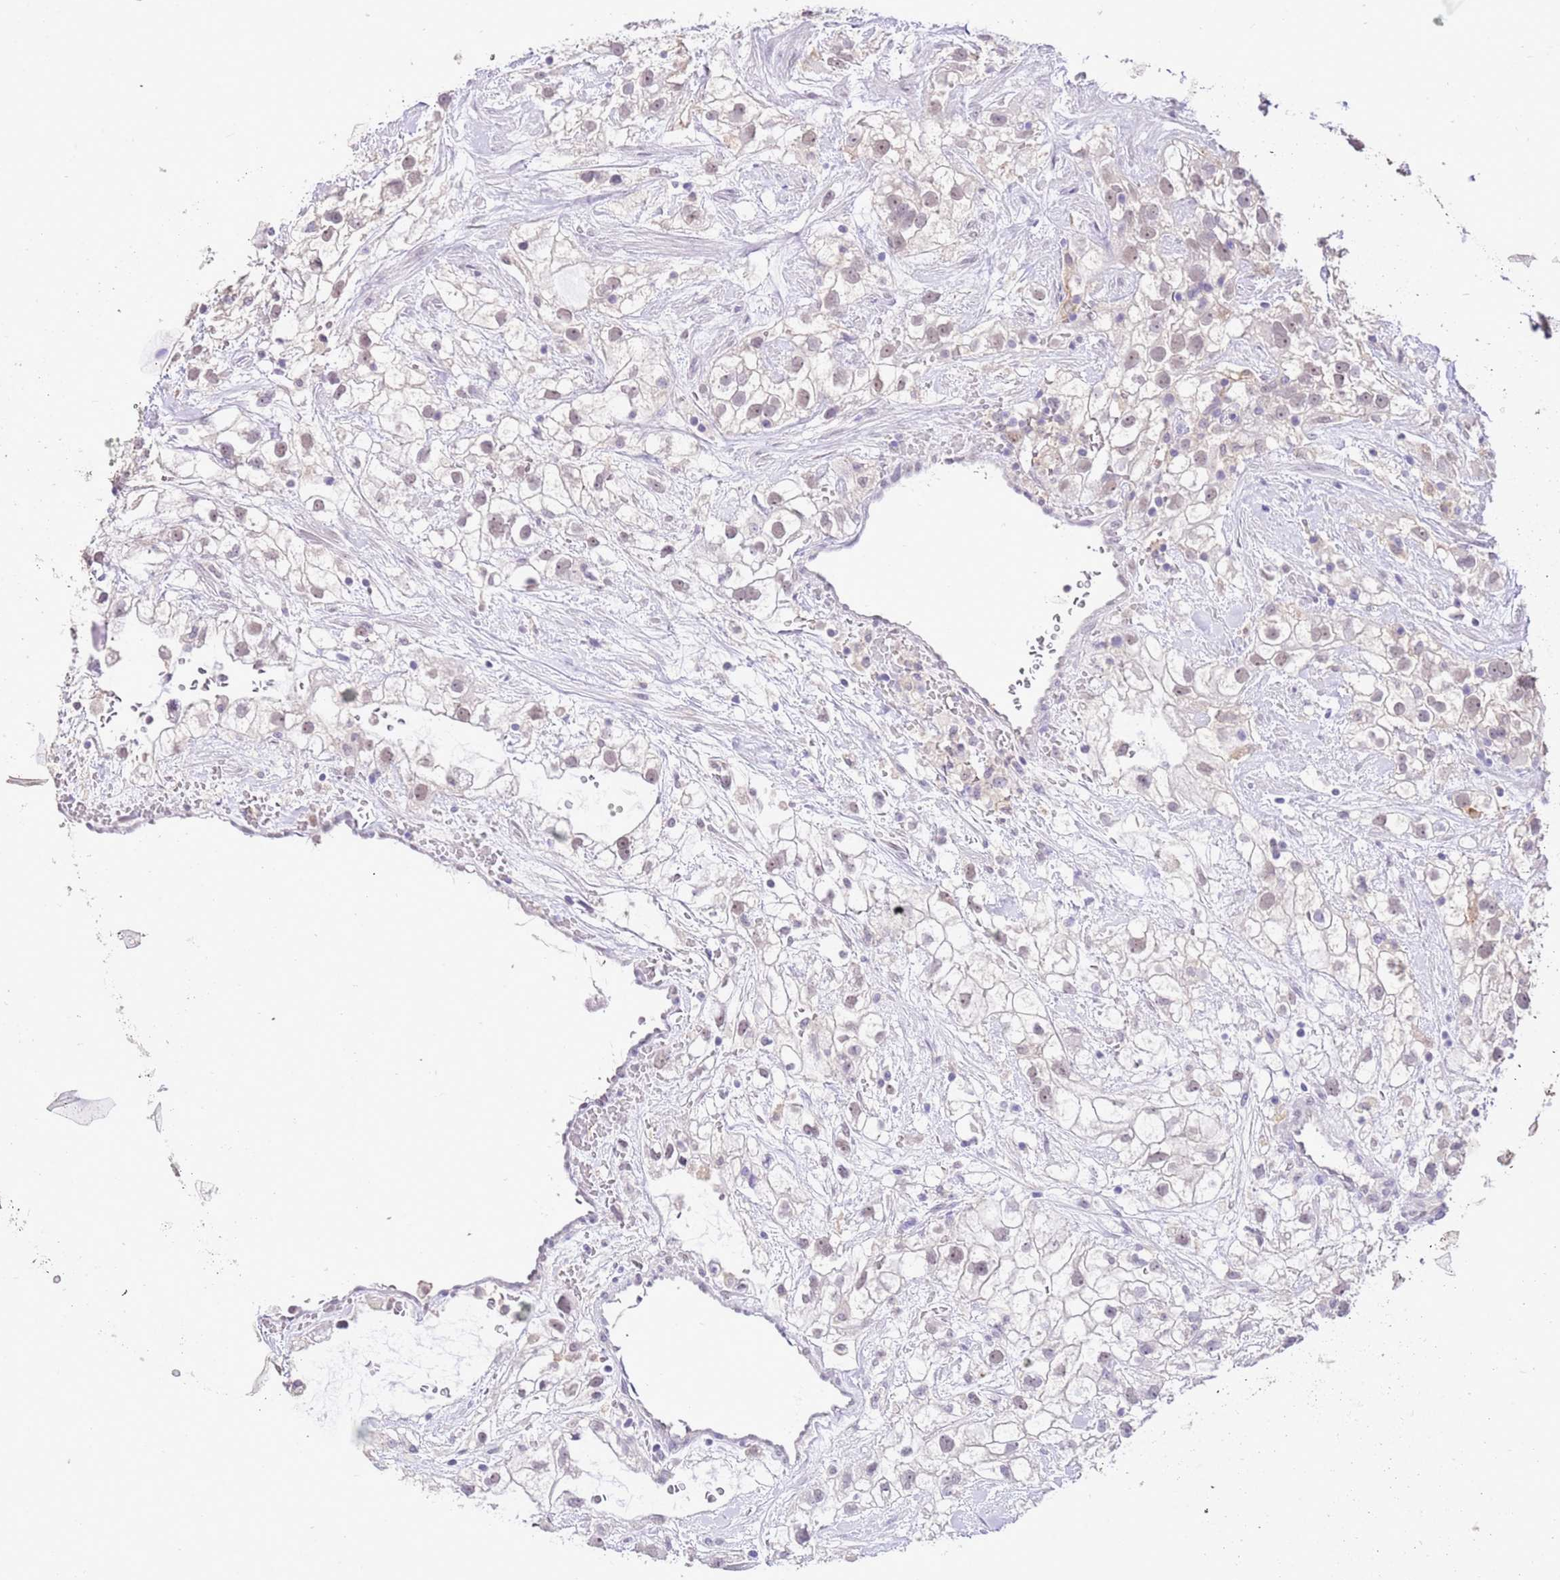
{"staining": {"intensity": "weak", "quantity": ">75%", "location": "nuclear"}, "tissue": "renal cancer", "cell_type": "Tumor cells", "image_type": "cancer", "snomed": [{"axis": "morphology", "description": "Adenocarcinoma, NOS"}, {"axis": "topography", "description": "Kidney"}], "caption": "A micrograph of human renal adenocarcinoma stained for a protein exhibits weak nuclear brown staining in tumor cells.", "gene": "IZUMO4", "patient": {"sex": "male", "age": 59}}